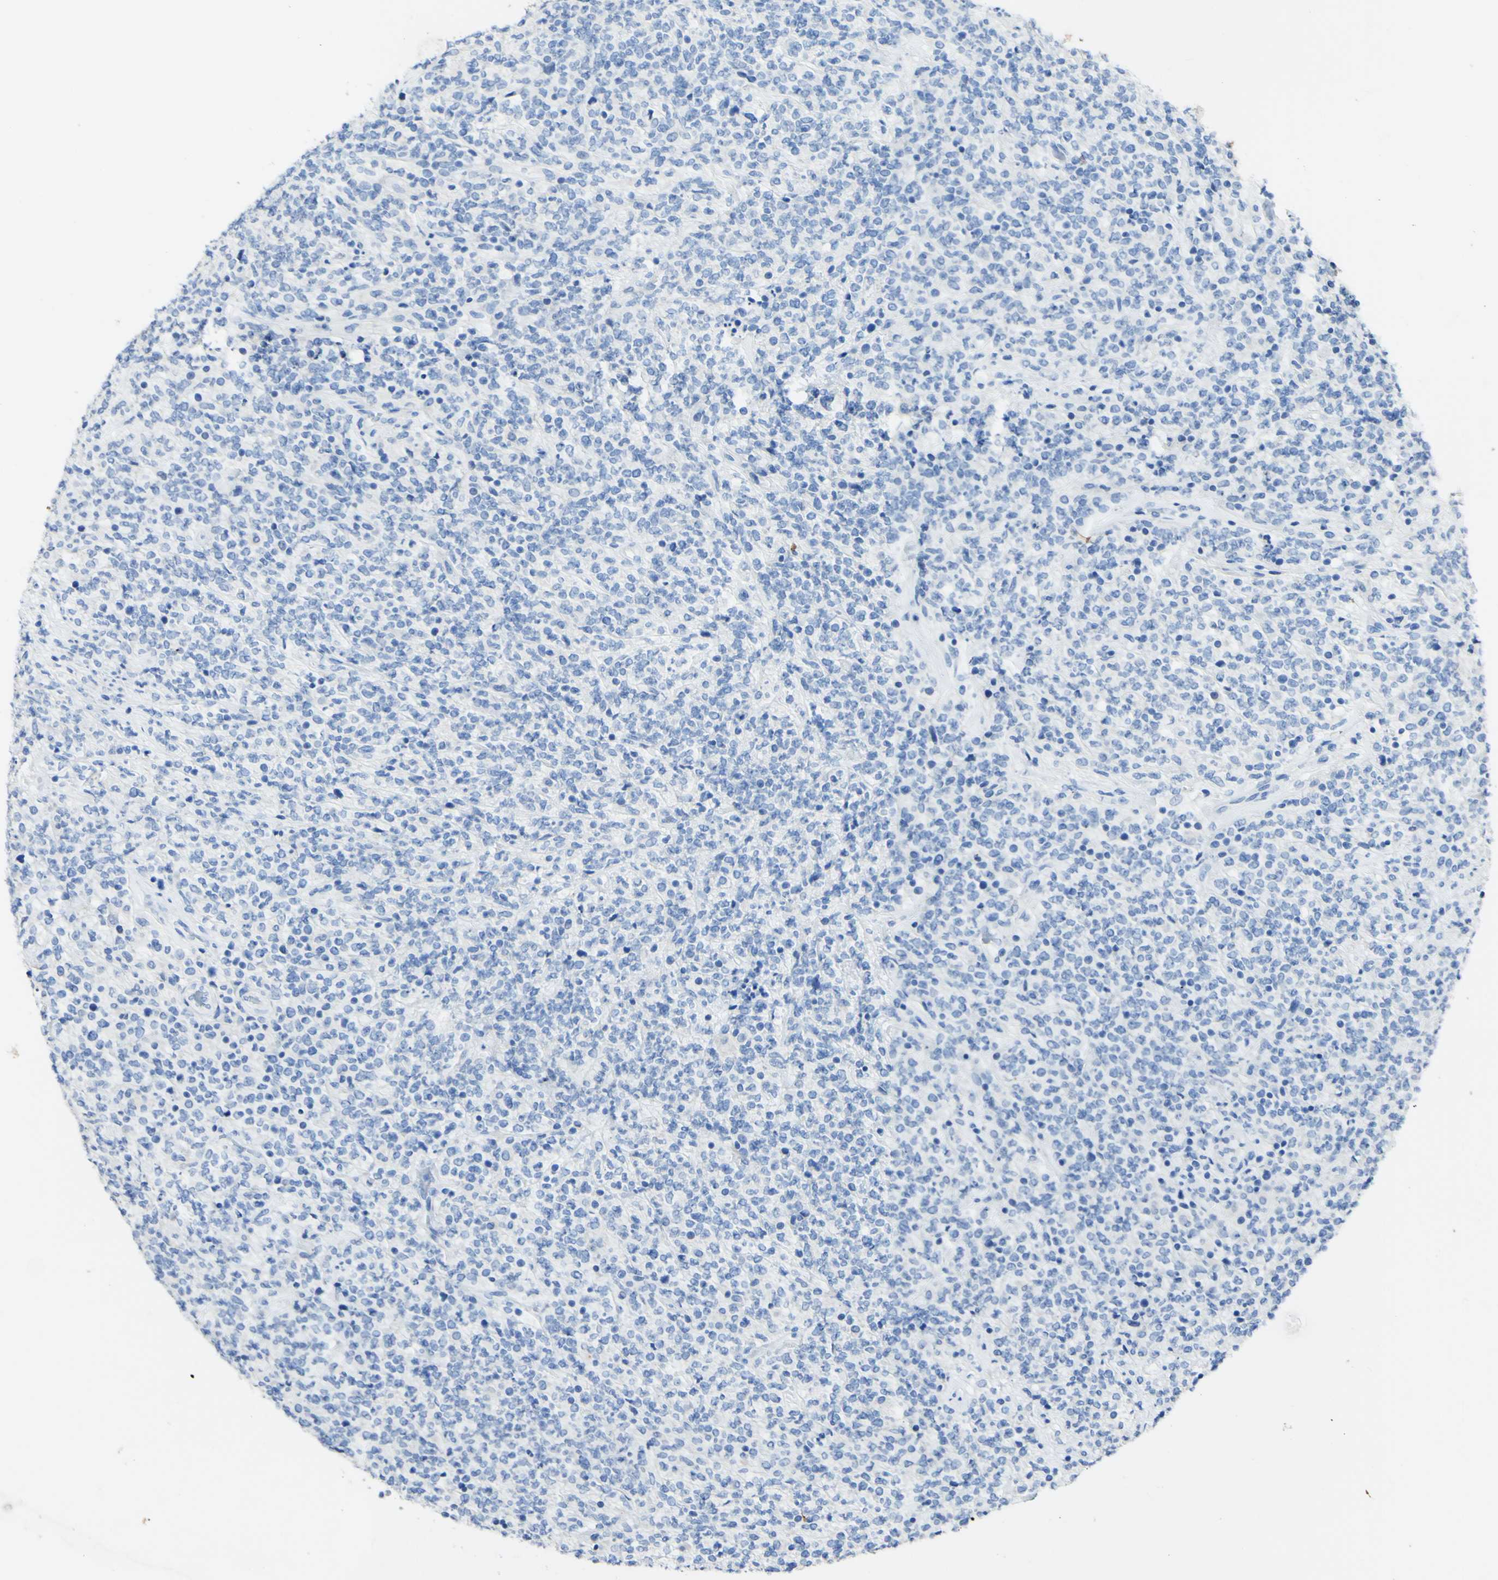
{"staining": {"intensity": "negative", "quantity": "none", "location": "none"}, "tissue": "lymphoma", "cell_type": "Tumor cells", "image_type": "cancer", "snomed": [{"axis": "morphology", "description": "Malignant lymphoma, non-Hodgkin's type, High grade"}, {"axis": "topography", "description": "Soft tissue"}], "caption": "Photomicrograph shows no significant protein positivity in tumor cells of lymphoma.", "gene": "PIGR", "patient": {"sex": "male", "age": 18}}